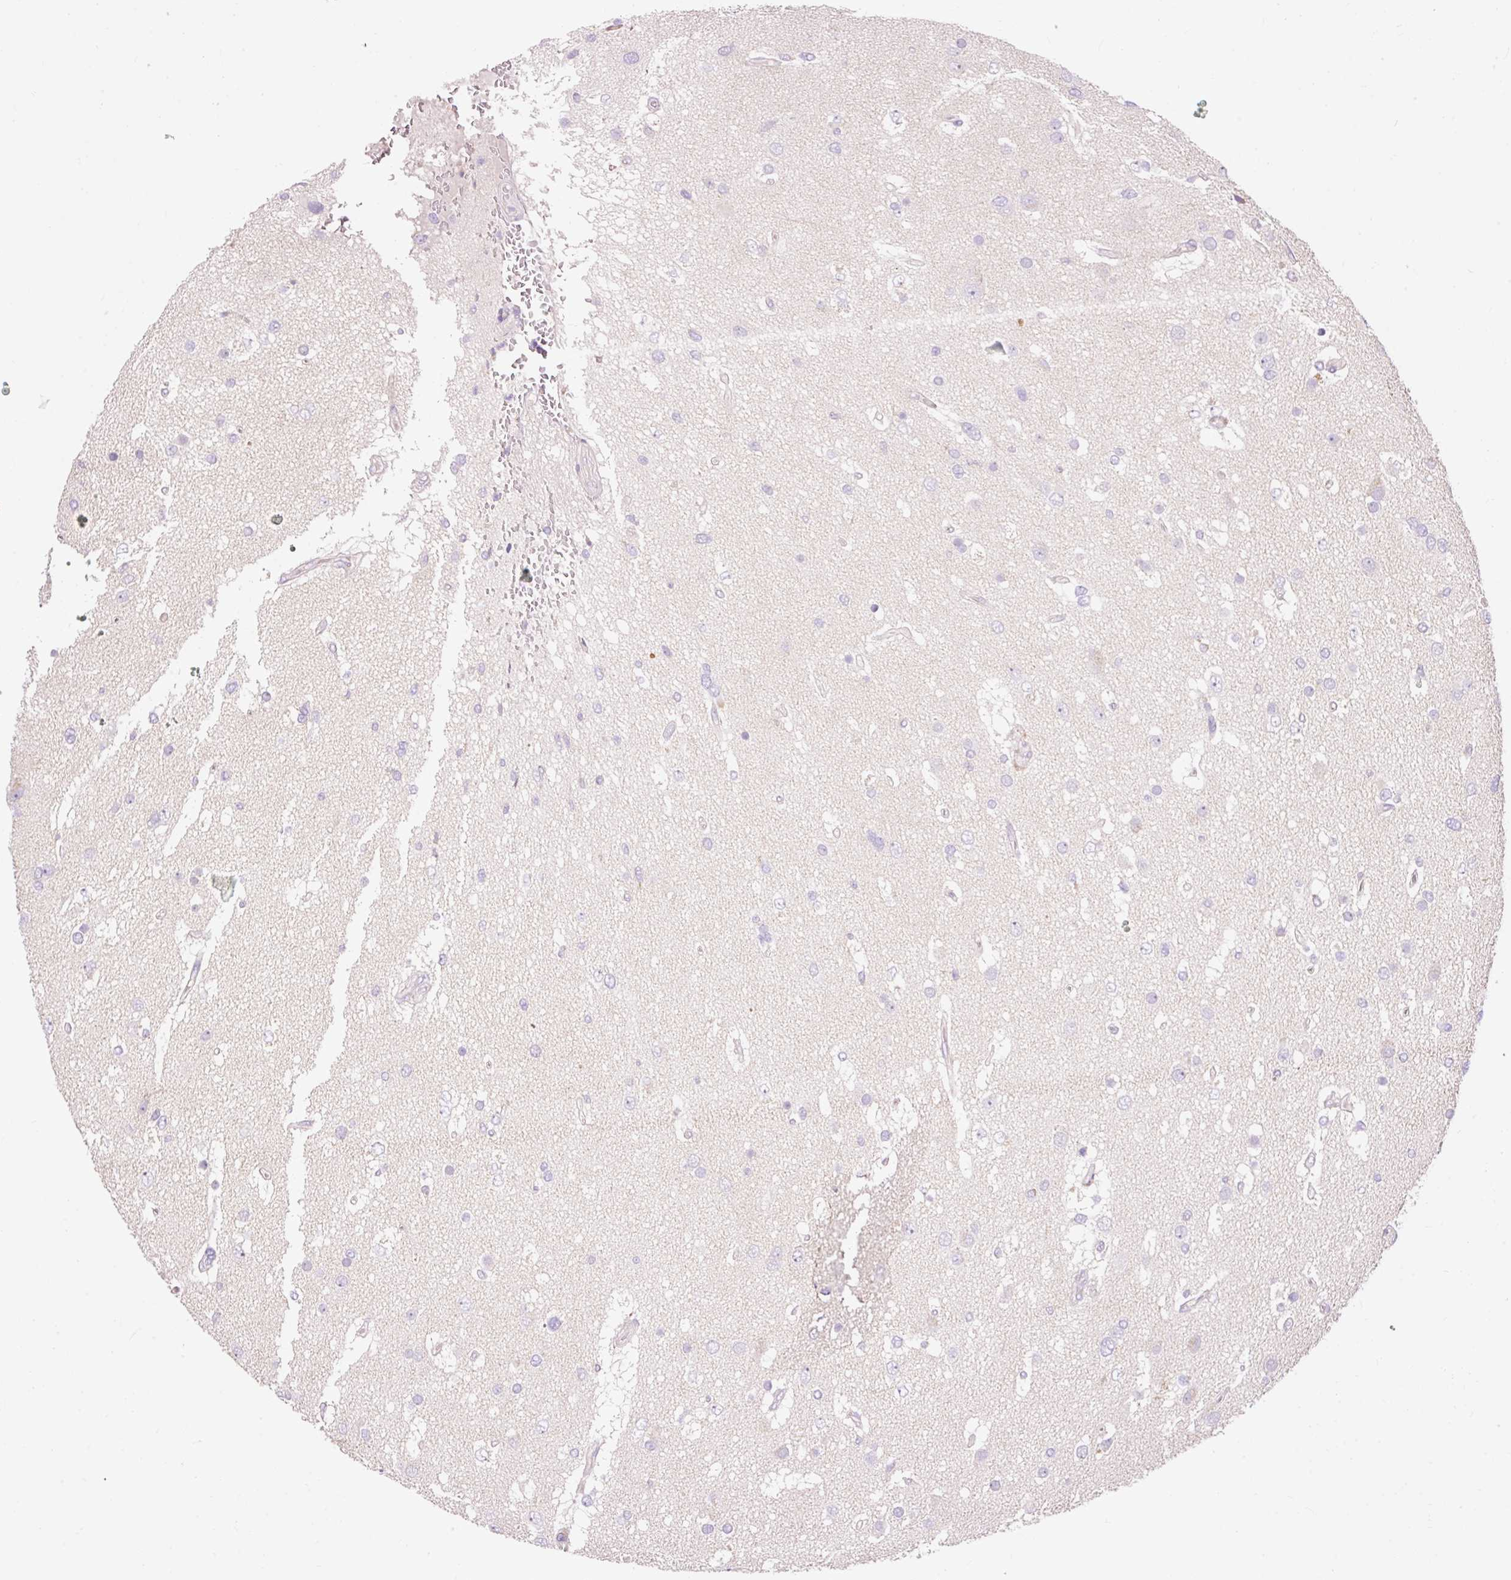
{"staining": {"intensity": "negative", "quantity": "none", "location": "none"}, "tissue": "glioma", "cell_type": "Tumor cells", "image_type": "cancer", "snomed": [{"axis": "morphology", "description": "Glioma, malignant, High grade"}, {"axis": "topography", "description": "Brain"}], "caption": "Immunohistochemical staining of glioma shows no significant positivity in tumor cells.", "gene": "IMMT", "patient": {"sex": "male", "age": 53}}